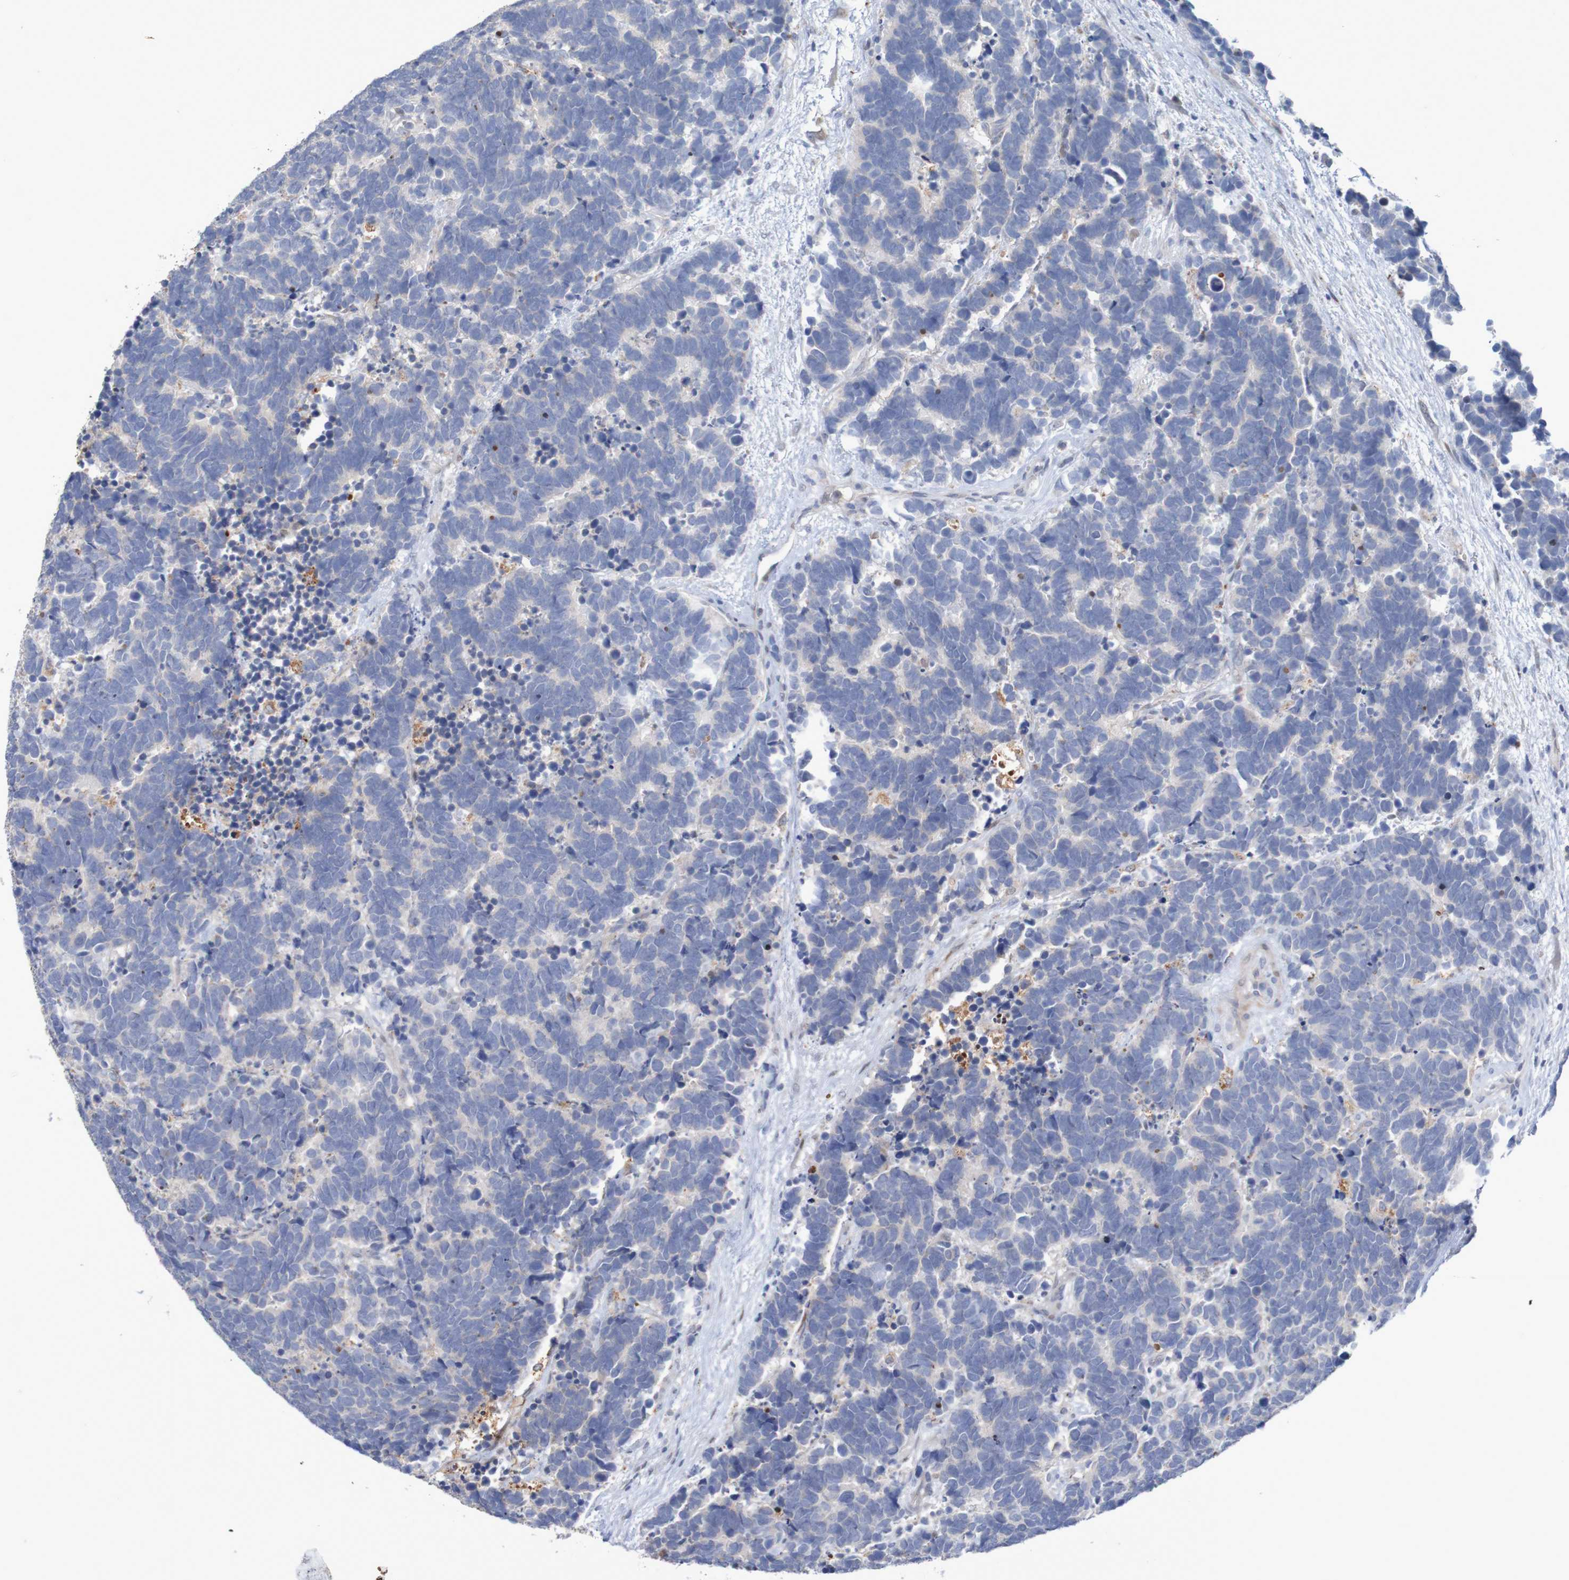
{"staining": {"intensity": "negative", "quantity": "none", "location": "none"}, "tissue": "carcinoid", "cell_type": "Tumor cells", "image_type": "cancer", "snomed": [{"axis": "morphology", "description": "Carcinoma, NOS"}, {"axis": "morphology", "description": "Carcinoid, malignant, NOS"}, {"axis": "topography", "description": "Urinary bladder"}], "caption": "This is an immunohistochemistry (IHC) micrograph of human carcinoma. There is no positivity in tumor cells.", "gene": "FBP2", "patient": {"sex": "male", "age": 57}}